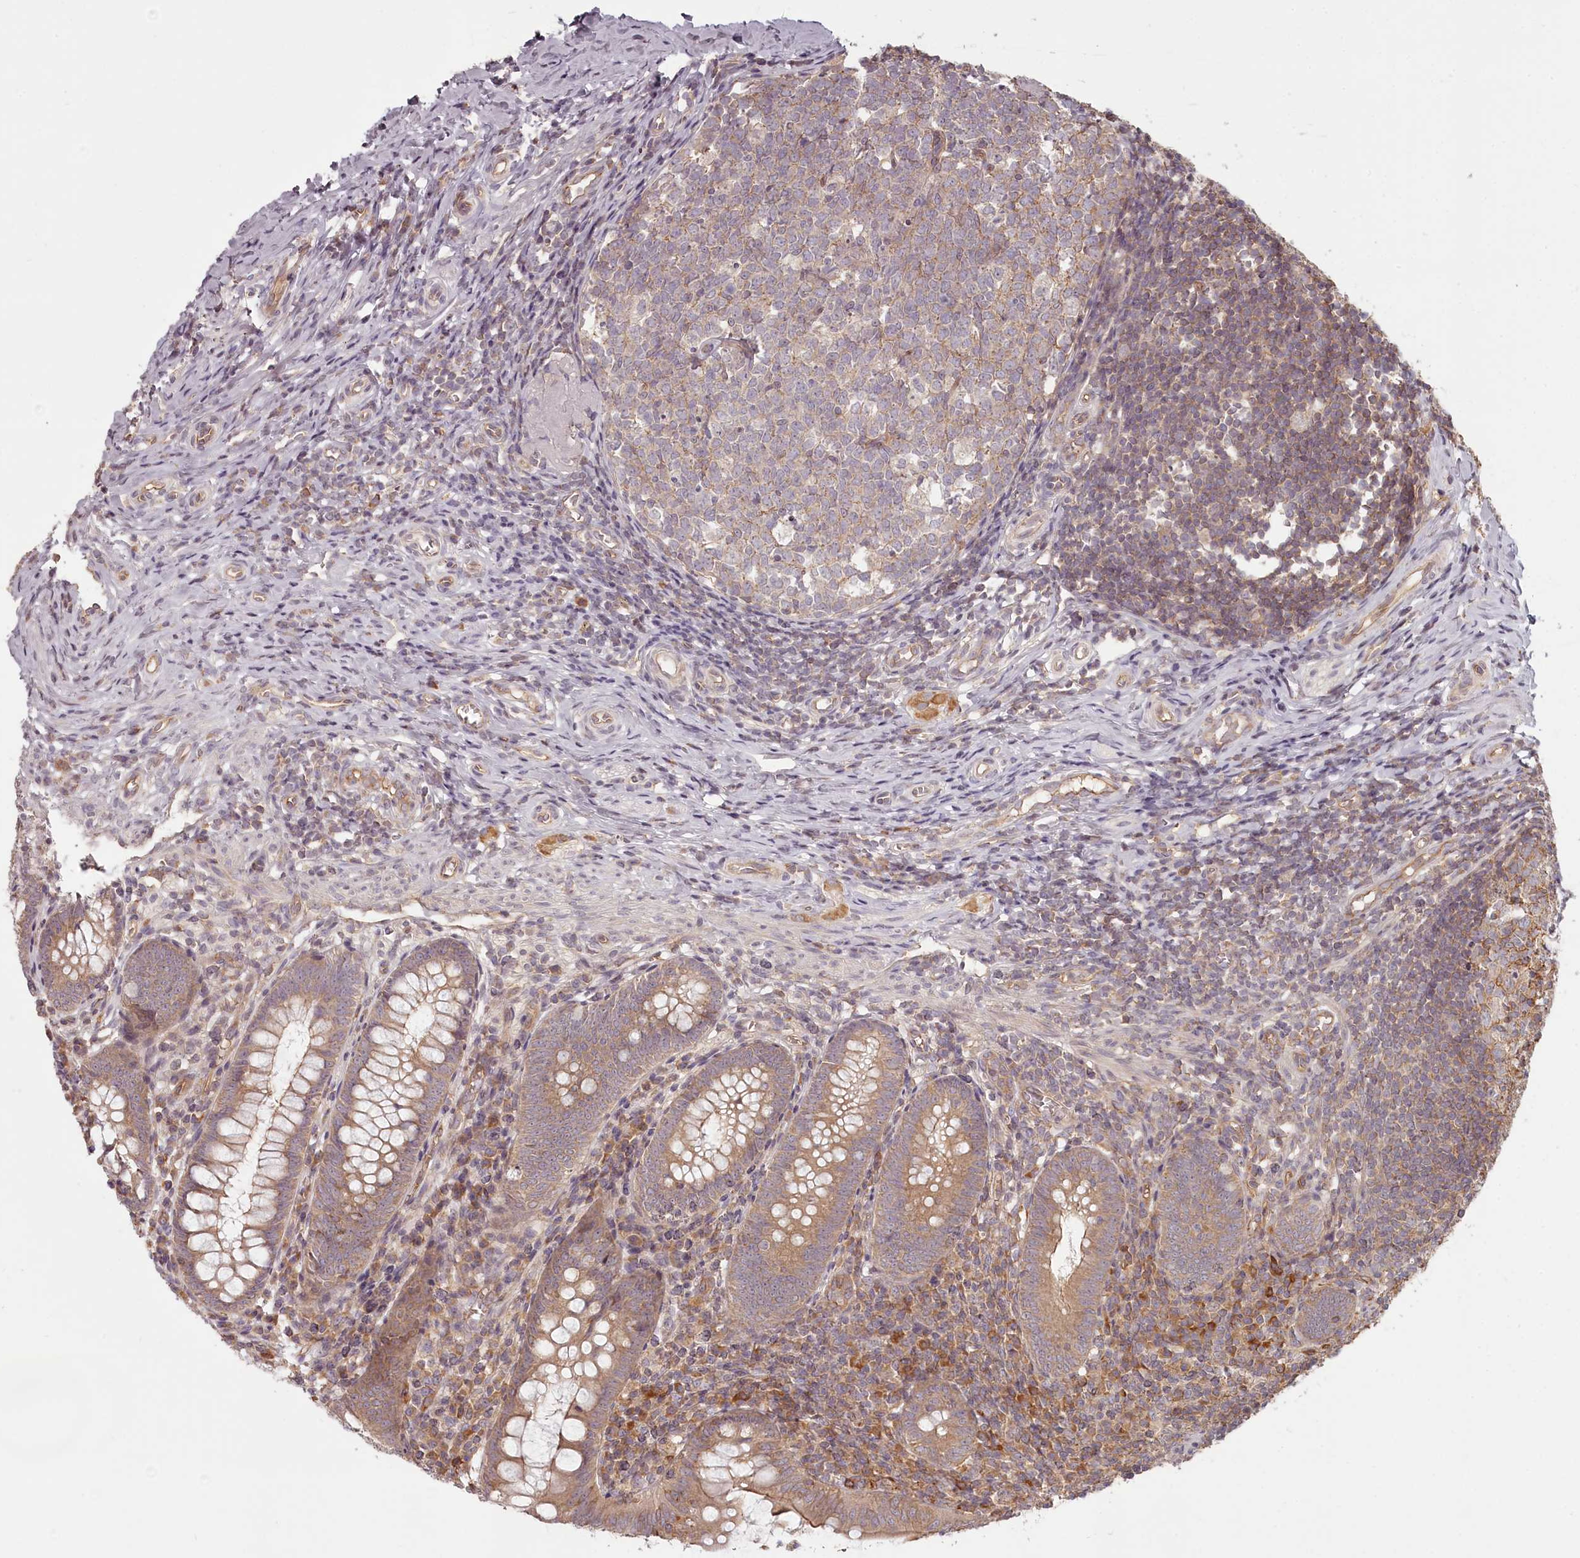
{"staining": {"intensity": "moderate", "quantity": ">75%", "location": "cytoplasmic/membranous"}, "tissue": "appendix", "cell_type": "Glandular cells", "image_type": "normal", "snomed": [{"axis": "morphology", "description": "Normal tissue, NOS"}, {"axis": "topography", "description": "Appendix"}], "caption": "This histopathology image shows immunohistochemistry (IHC) staining of unremarkable human appendix, with medium moderate cytoplasmic/membranous positivity in about >75% of glandular cells.", "gene": "TMIE", "patient": {"sex": "male", "age": 14}}